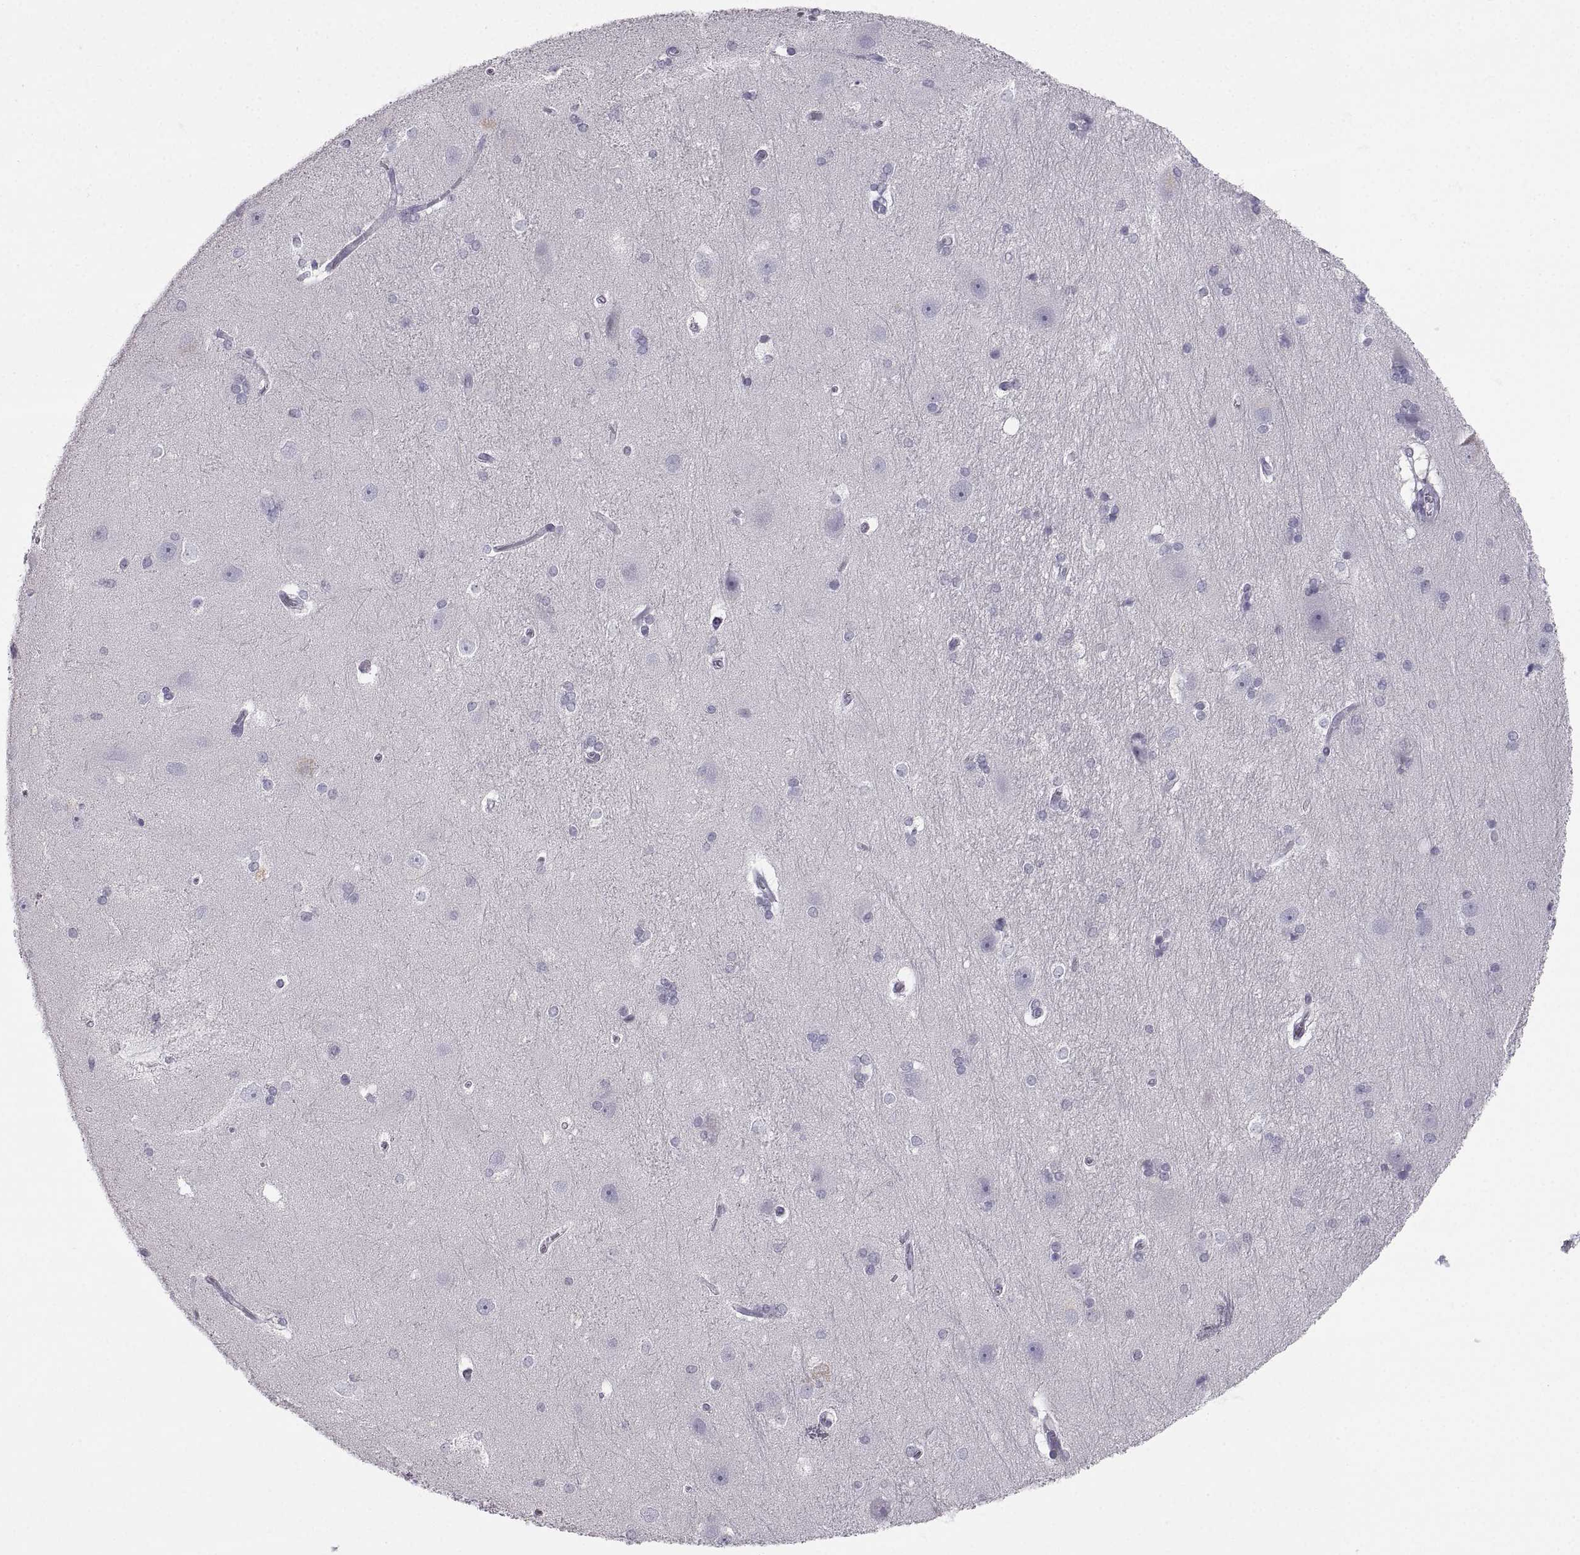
{"staining": {"intensity": "negative", "quantity": "none", "location": "none"}, "tissue": "hippocampus", "cell_type": "Glial cells", "image_type": "normal", "snomed": [{"axis": "morphology", "description": "Normal tissue, NOS"}, {"axis": "topography", "description": "Cerebral cortex"}, {"axis": "topography", "description": "Hippocampus"}], "caption": "Hippocampus was stained to show a protein in brown. There is no significant positivity in glial cells. (Brightfield microscopy of DAB IHC at high magnification).", "gene": "ZNF185", "patient": {"sex": "female", "age": 19}}